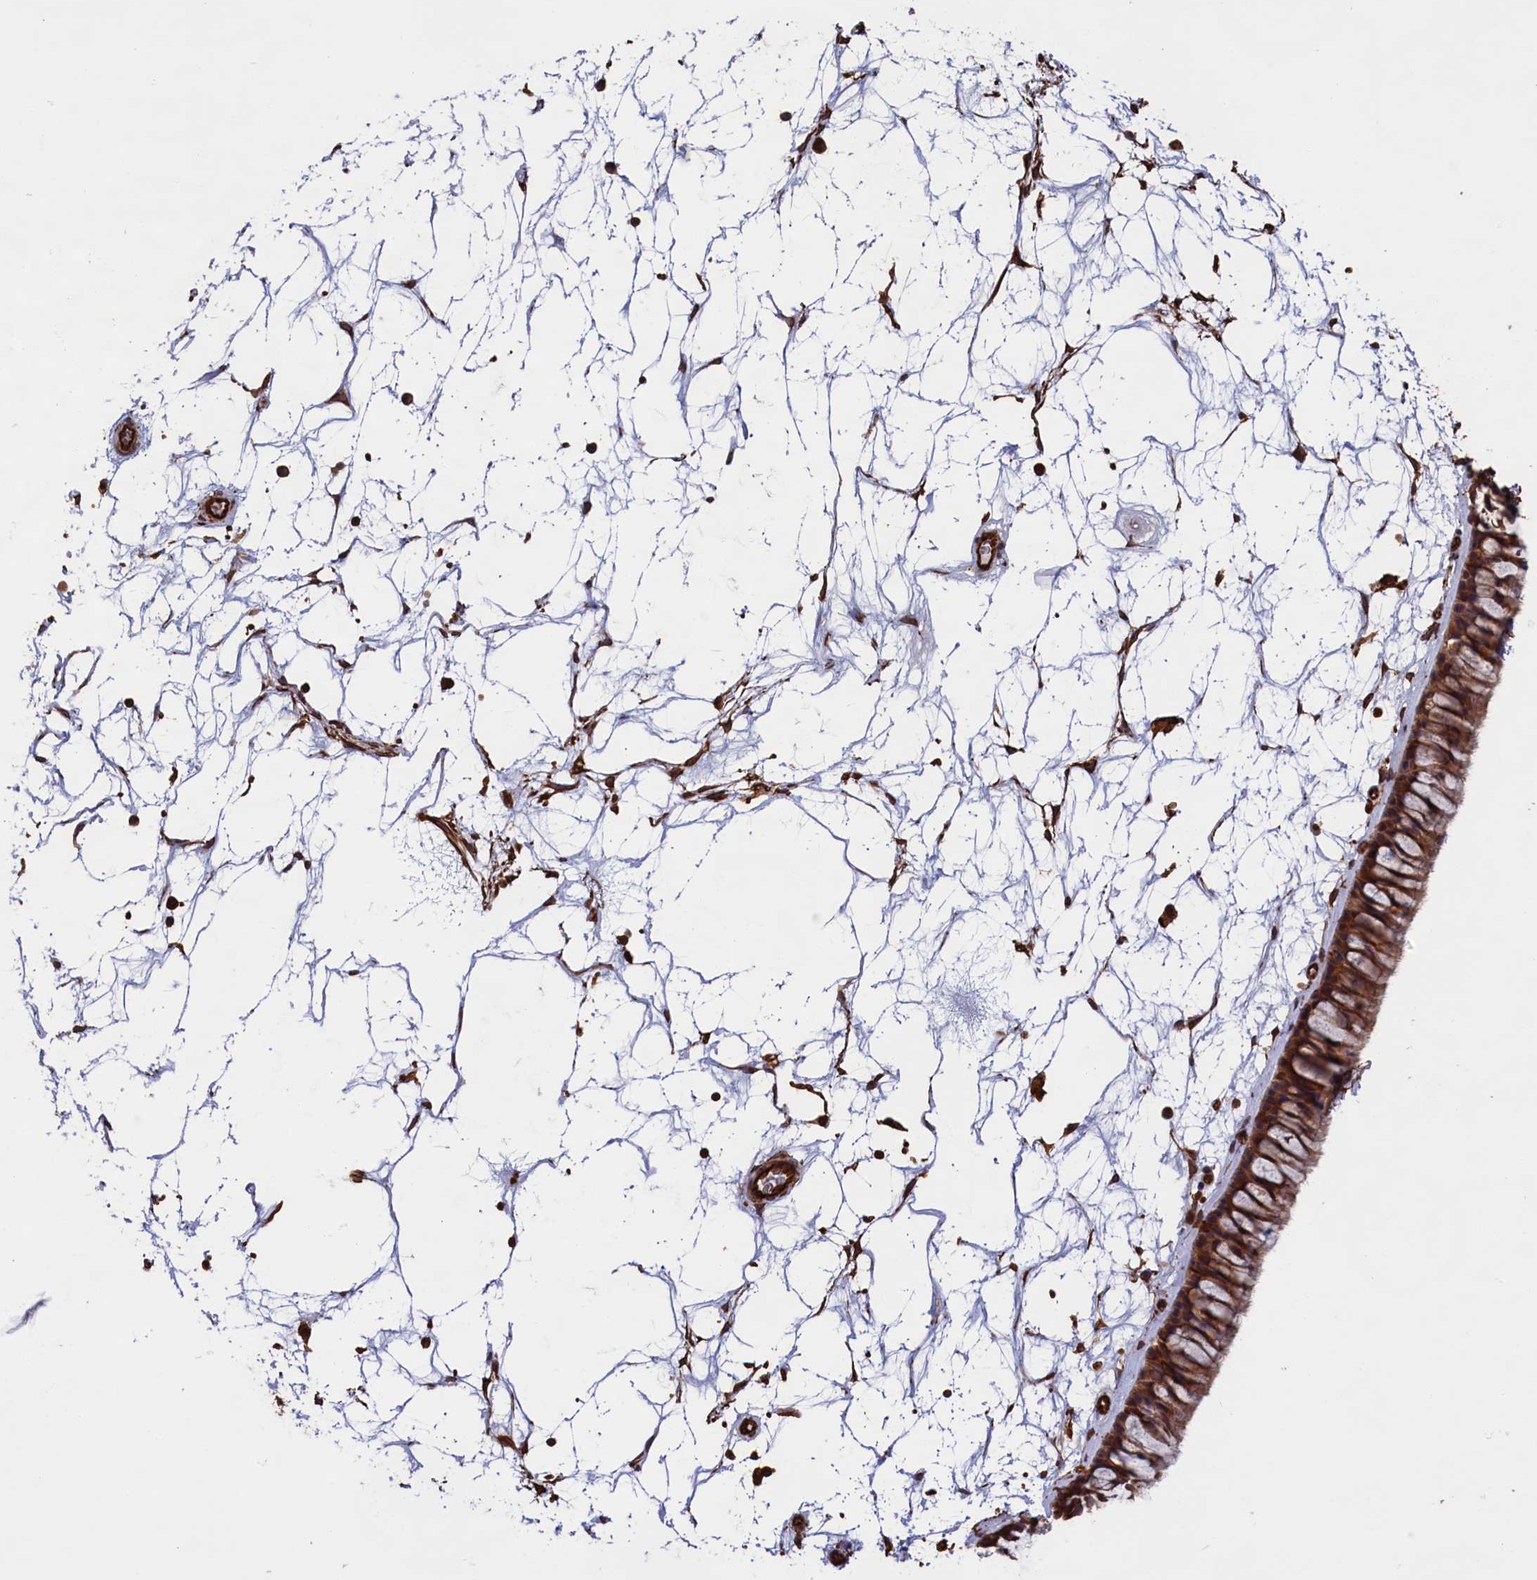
{"staining": {"intensity": "strong", "quantity": ">75%", "location": "cytoplasmic/membranous"}, "tissue": "nasopharynx", "cell_type": "Respiratory epithelial cells", "image_type": "normal", "snomed": [{"axis": "morphology", "description": "Normal tissue, NOS"}, {"axis": "topography", "description": "Nasopharynx"}], "caption": "Human nasopharynx stained with a protein marker displays strong staining in respiratory epithelial cells.", "gene": "CCDC124", "patient": {"sex": "male", "age": 64}}